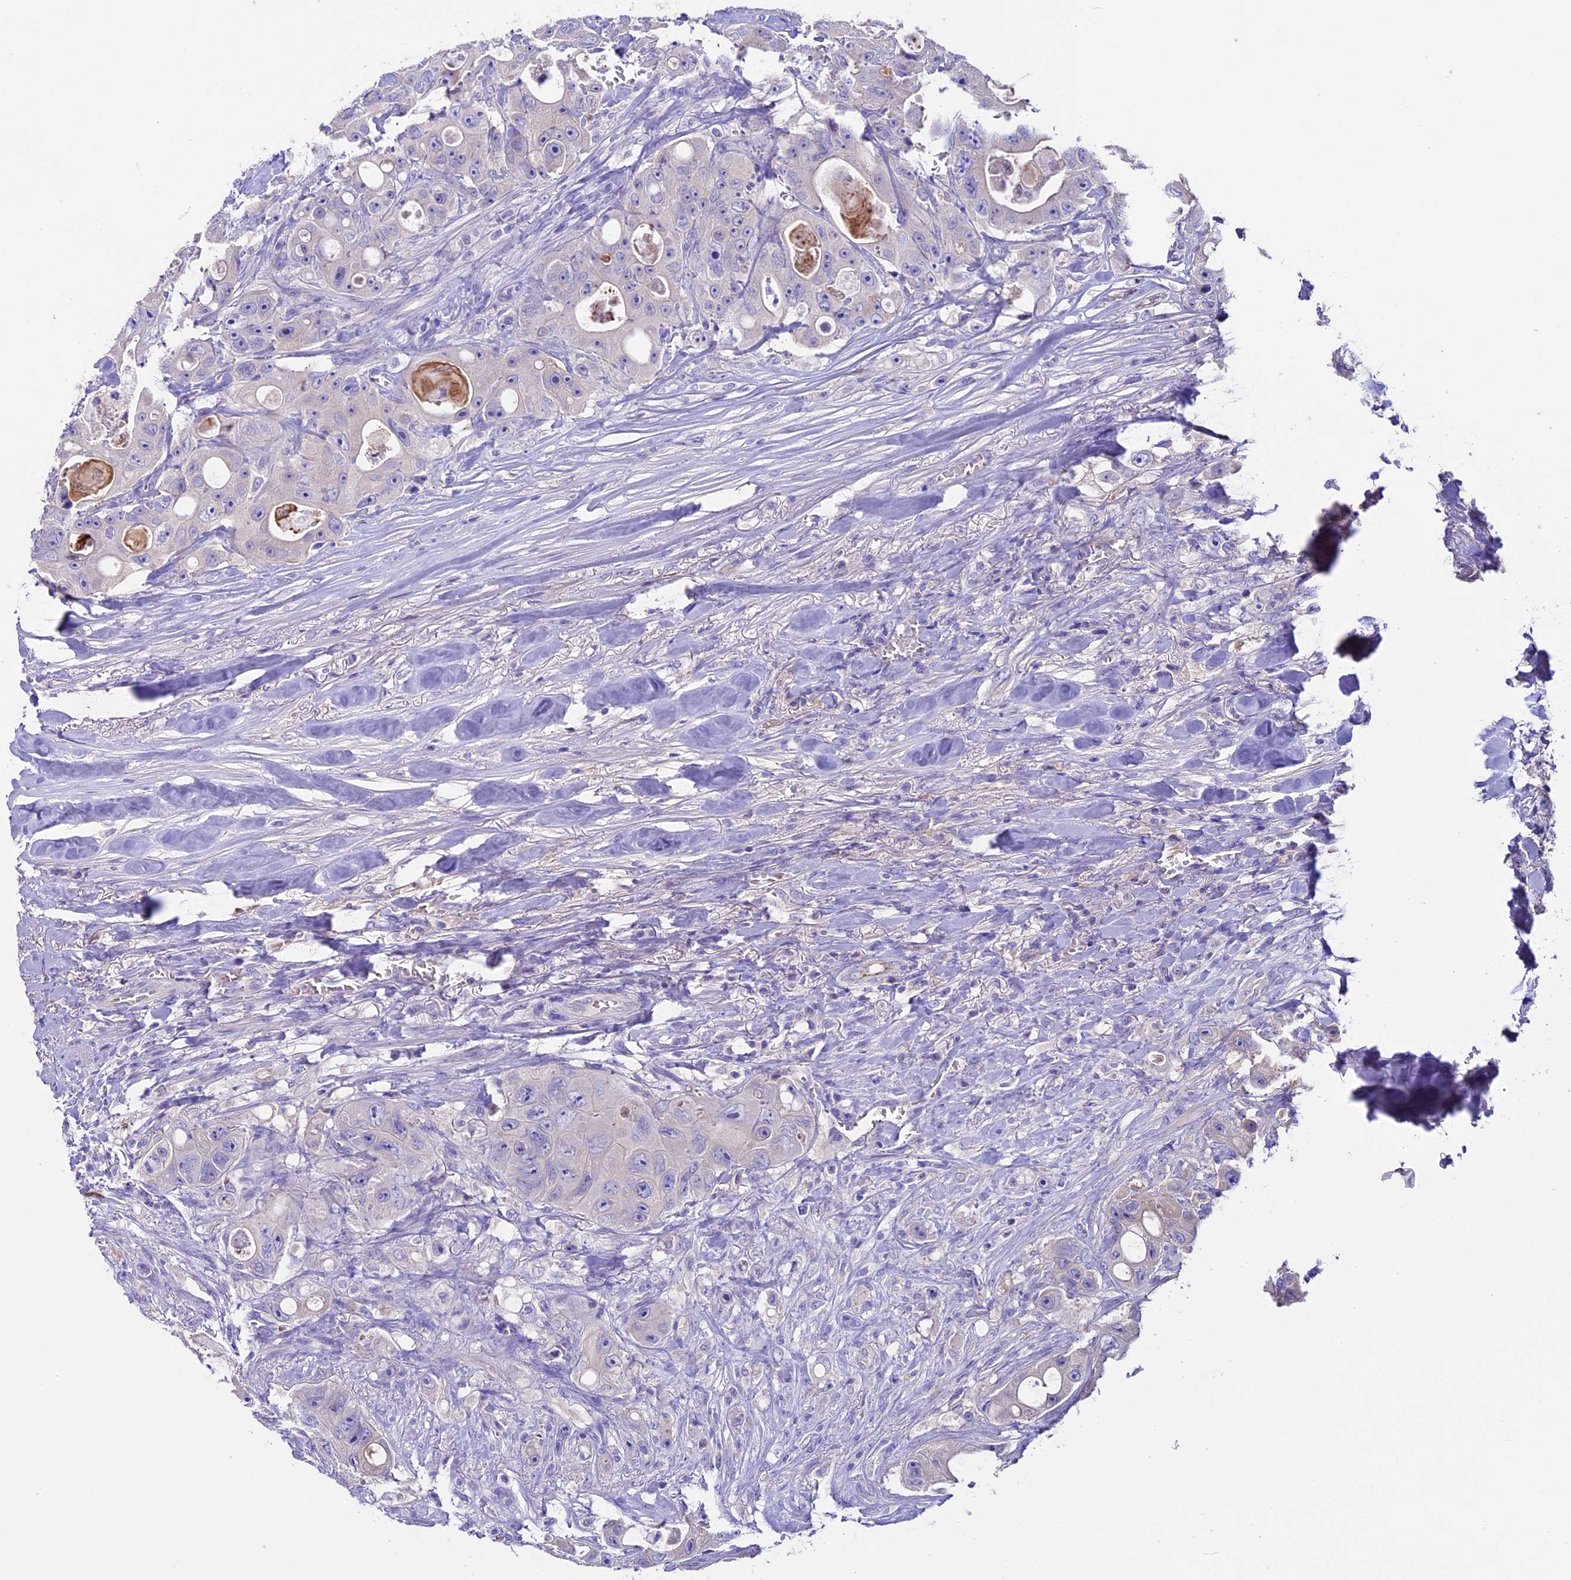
{"staining": {"intensity": "negative", "quantity": "none", "location": "none"}, "tissue": "colorectal cancer", "cell_type": "Tumor cells", "image_type": "cancer", "snomed": [{"axis": "morphology", "description": "Adenocarcinoma, NOS"}, {"axis": "topography", "description": "Colon"}], "caption": "IHC micrograph of neoplastic tissue: human adenocarcinoma (colorectal) stained with DAB (3,3'-diaminobenzidine) demonstrates no significant protein positivity in tumor cells.", "gene": "TCP11L2", "patient": {"sex": "female", "age": 46}}